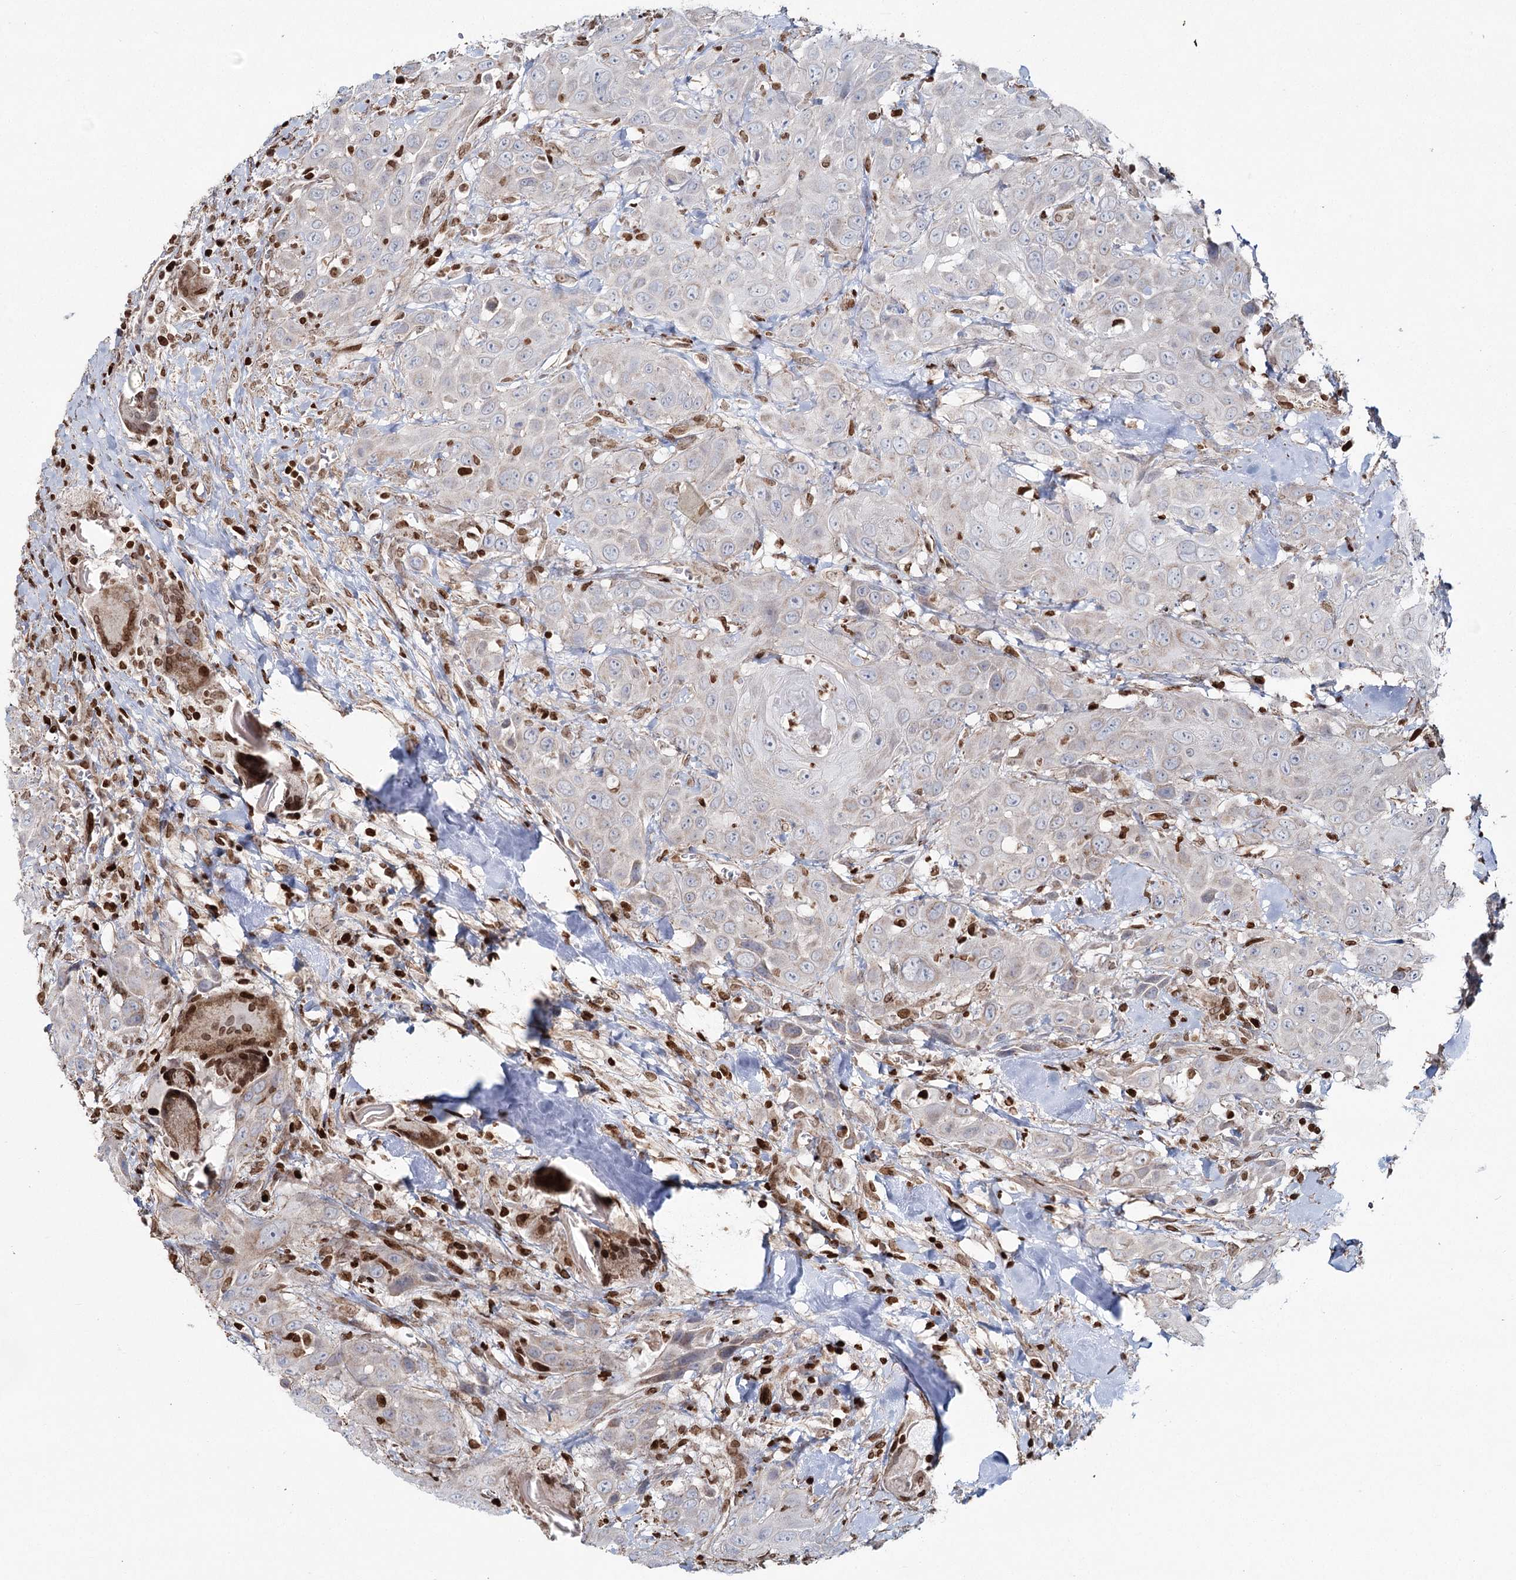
{"staining": {"intensity": "weak", "quantity": "25%-75%", "location": "cytoplasmic/membranous"}, "tissue": "head and neck cancer", "cell_type": "Tumor cells", "image_type": "cancer", "snomed": [{"axis": "morphology", "description": "Squamous cell carcinoma, NOS"}, {"axis": "topography", "description": "Head-Neck"}], "caption": "High-power microscopy captured an immunohistochemistry (IHC) micrograph of head and neck squamous cell carcinoma, revealing weak cytoplasmic/membranous expression in approximately 25%-75% of tumor cells. (DAB = brown stain, brightfield microscopy at high magnification).", "gene": "PDHX", "patient": {"sex": "male", "age": 81}}